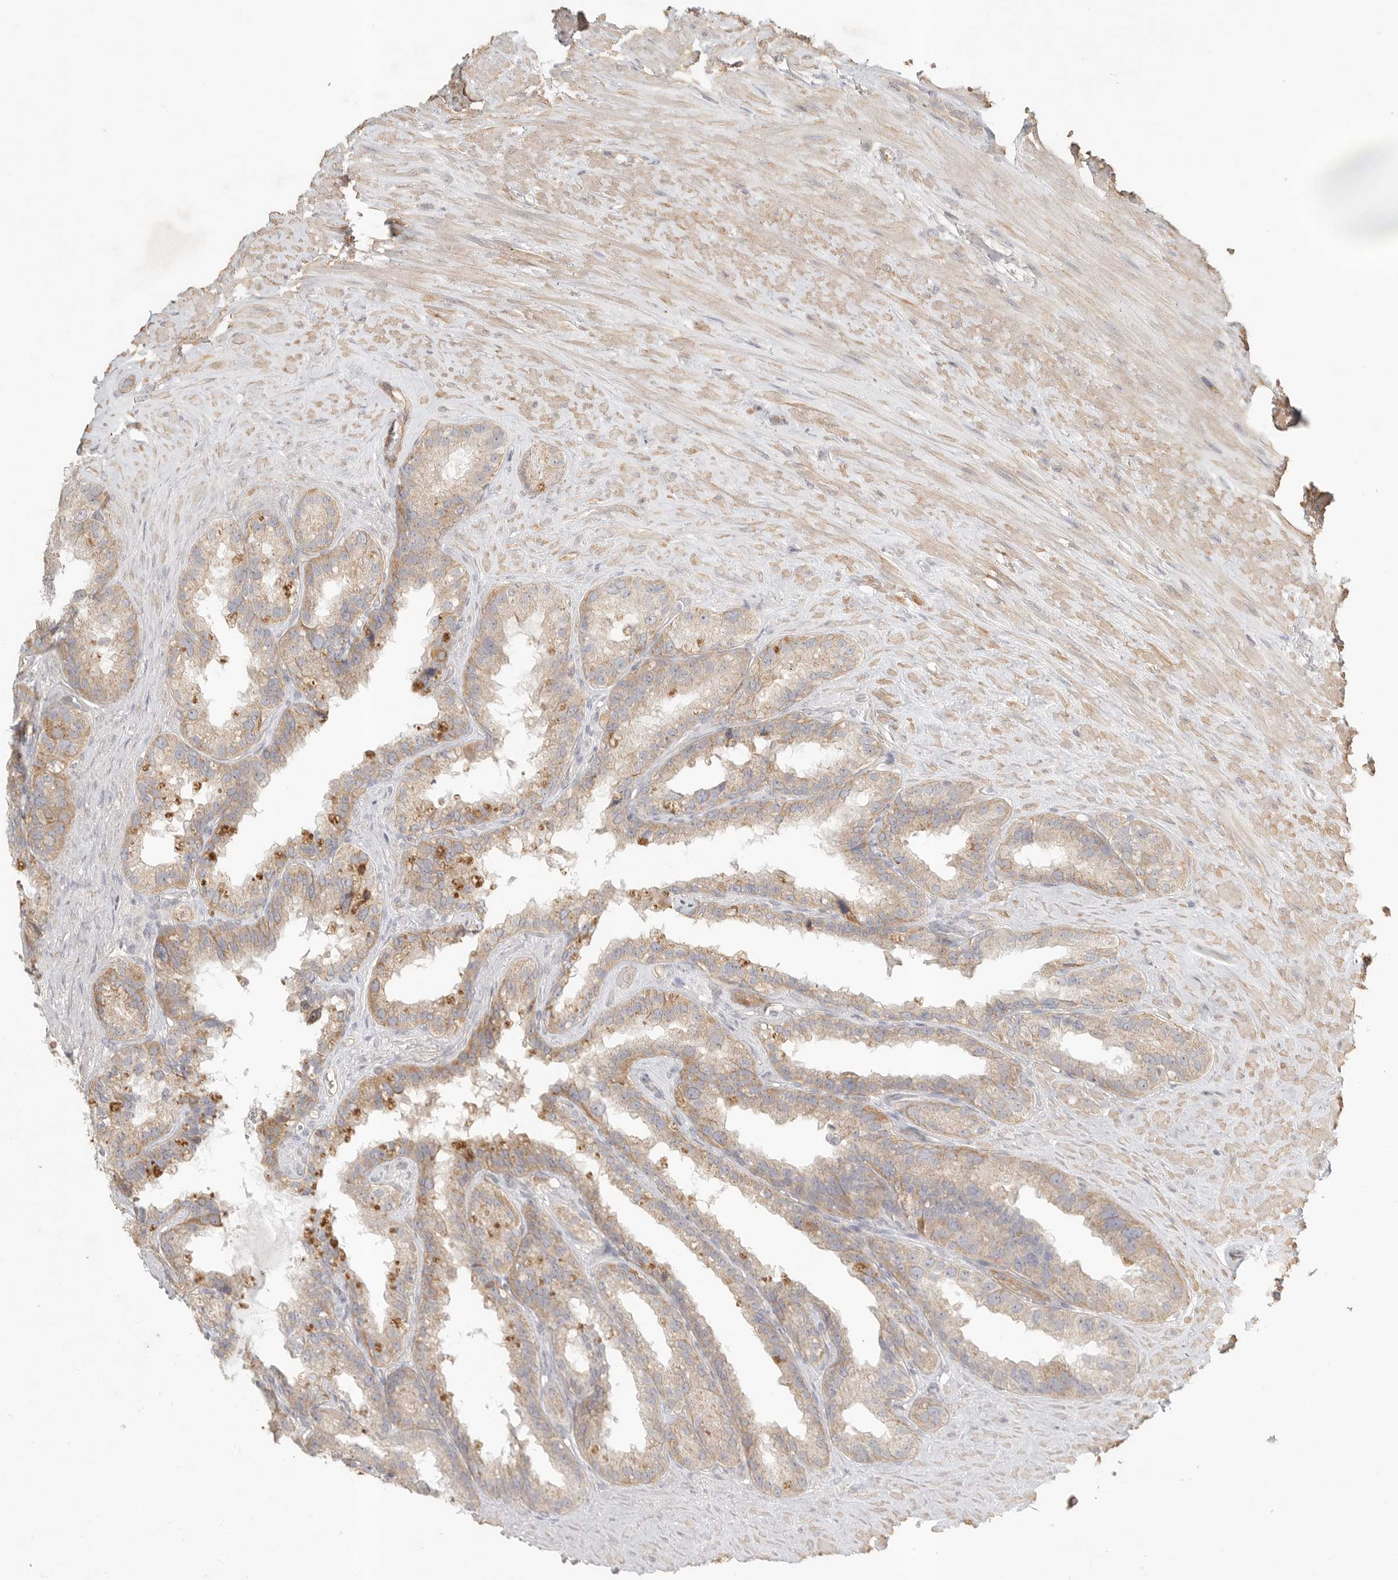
{"staining": {"intensity": "weak", "quantity": ">75%", "location": "cytoplasmic/membranous"}, "tissue": "seminal vesicle", "cell_type": "Glandular cells", "image_type": "normal", "snomed": [{"axis": "morphology", "description": "Normal tissue, NOS"}, {"axis": "topography", "description": "Seminal veicle"}], "caption": "Protein expression analysis of normal seminal vesicle demonstrates weak cytoplasmic/membranous positivity in about >75% of glandular cells. The protein is shown in brown color, while the nuclei are stained blue.", "gene": "SLC25A36", "patient": {"sex": "male", "age": 80}}